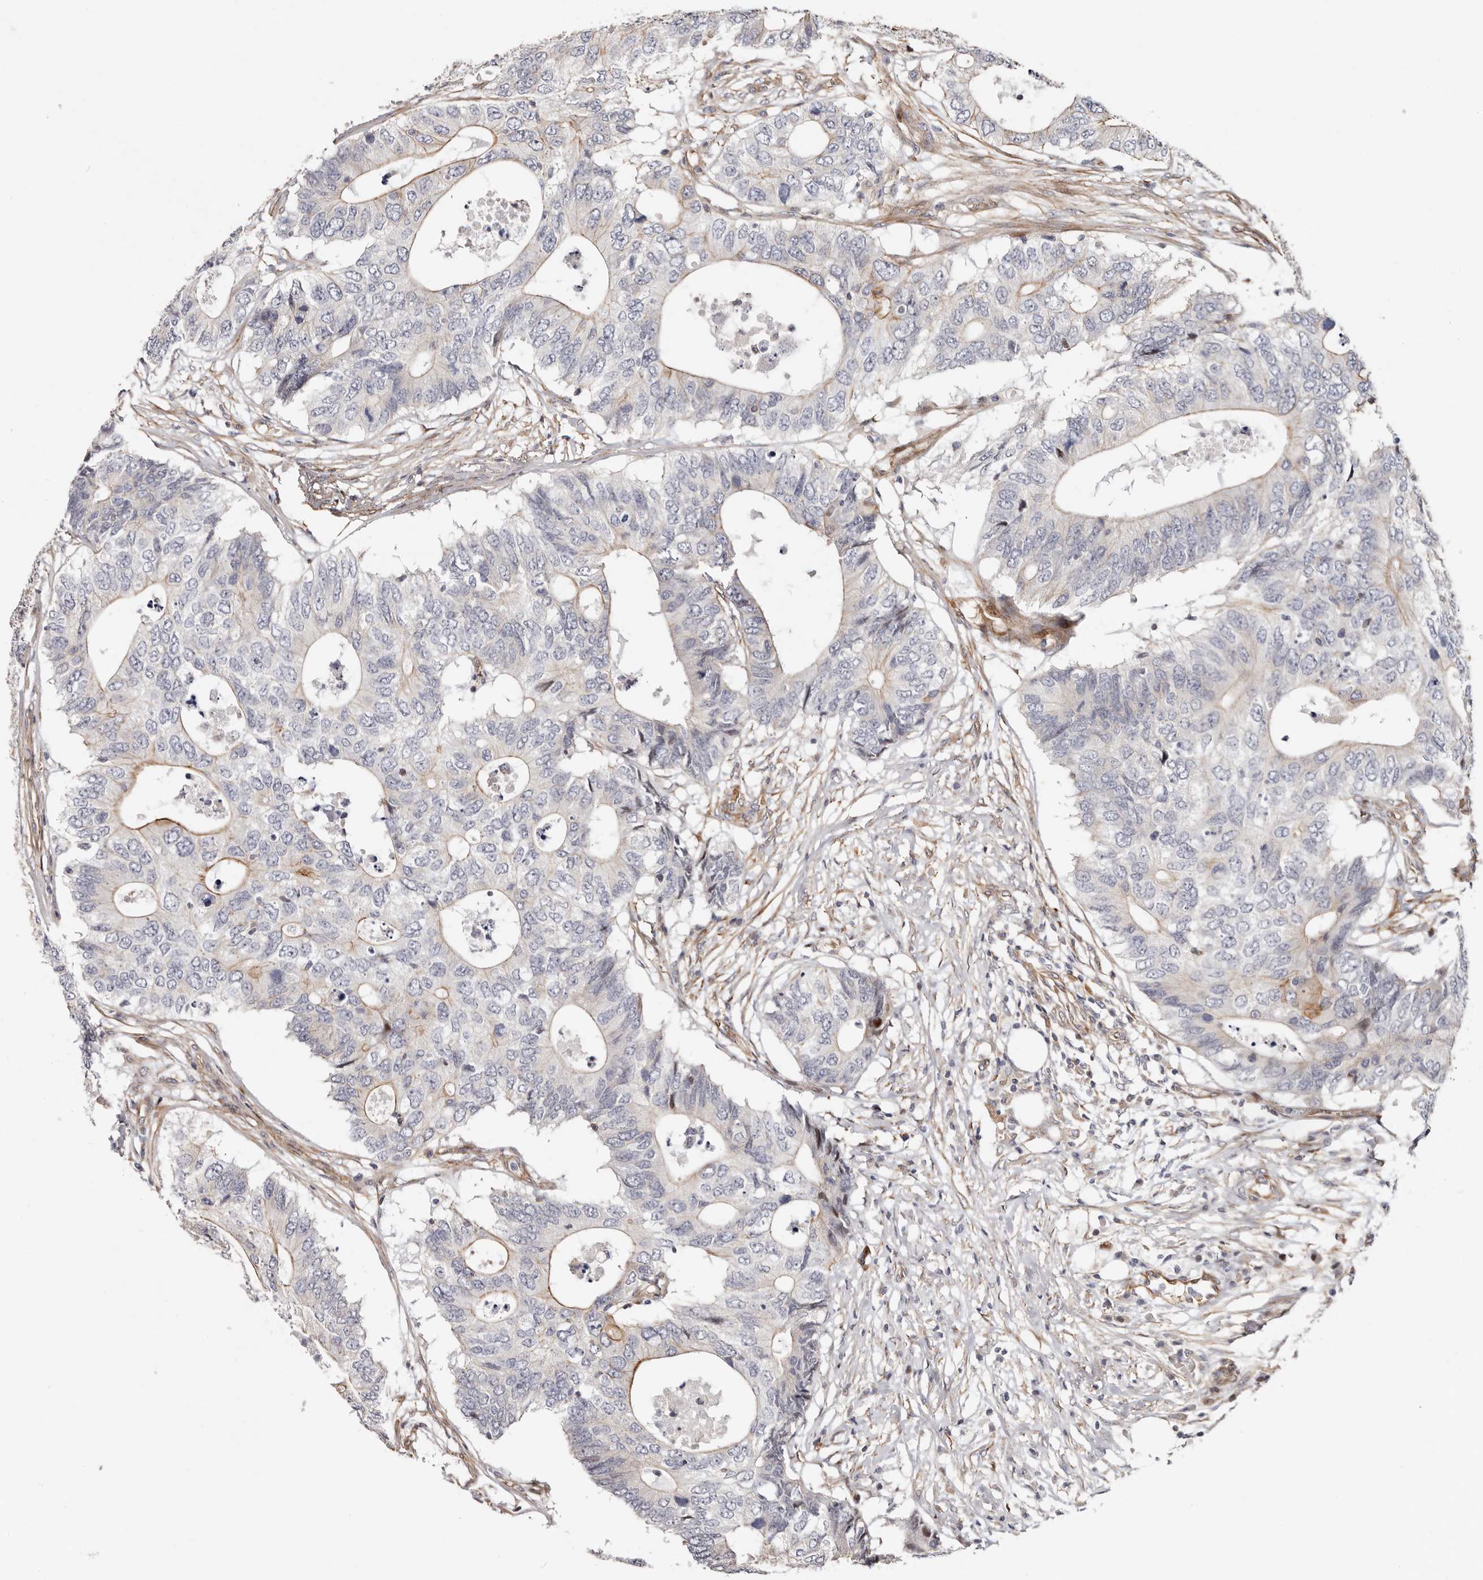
{"staining": {"intensity": "weak", "quantity": "<25%", "location": "cytoplasmic/membranous"}, "tissue": "colorectal cancer", "cell_type": "Tumor cells", "image_type": "cancer", "snomed": [{"axis": "morphology", "description": "Adenocarcinoma, NOS"}, {"axis": "topography", "description": "Colon"}], "caption": "Immunohistochemistry image of human adenocarcinoma (colorectal) stained for a protein (brown), which reveals no positivity in tumor cells.", "gene": "EPHX3", "patient": {"sex": "male", "age": 71}}